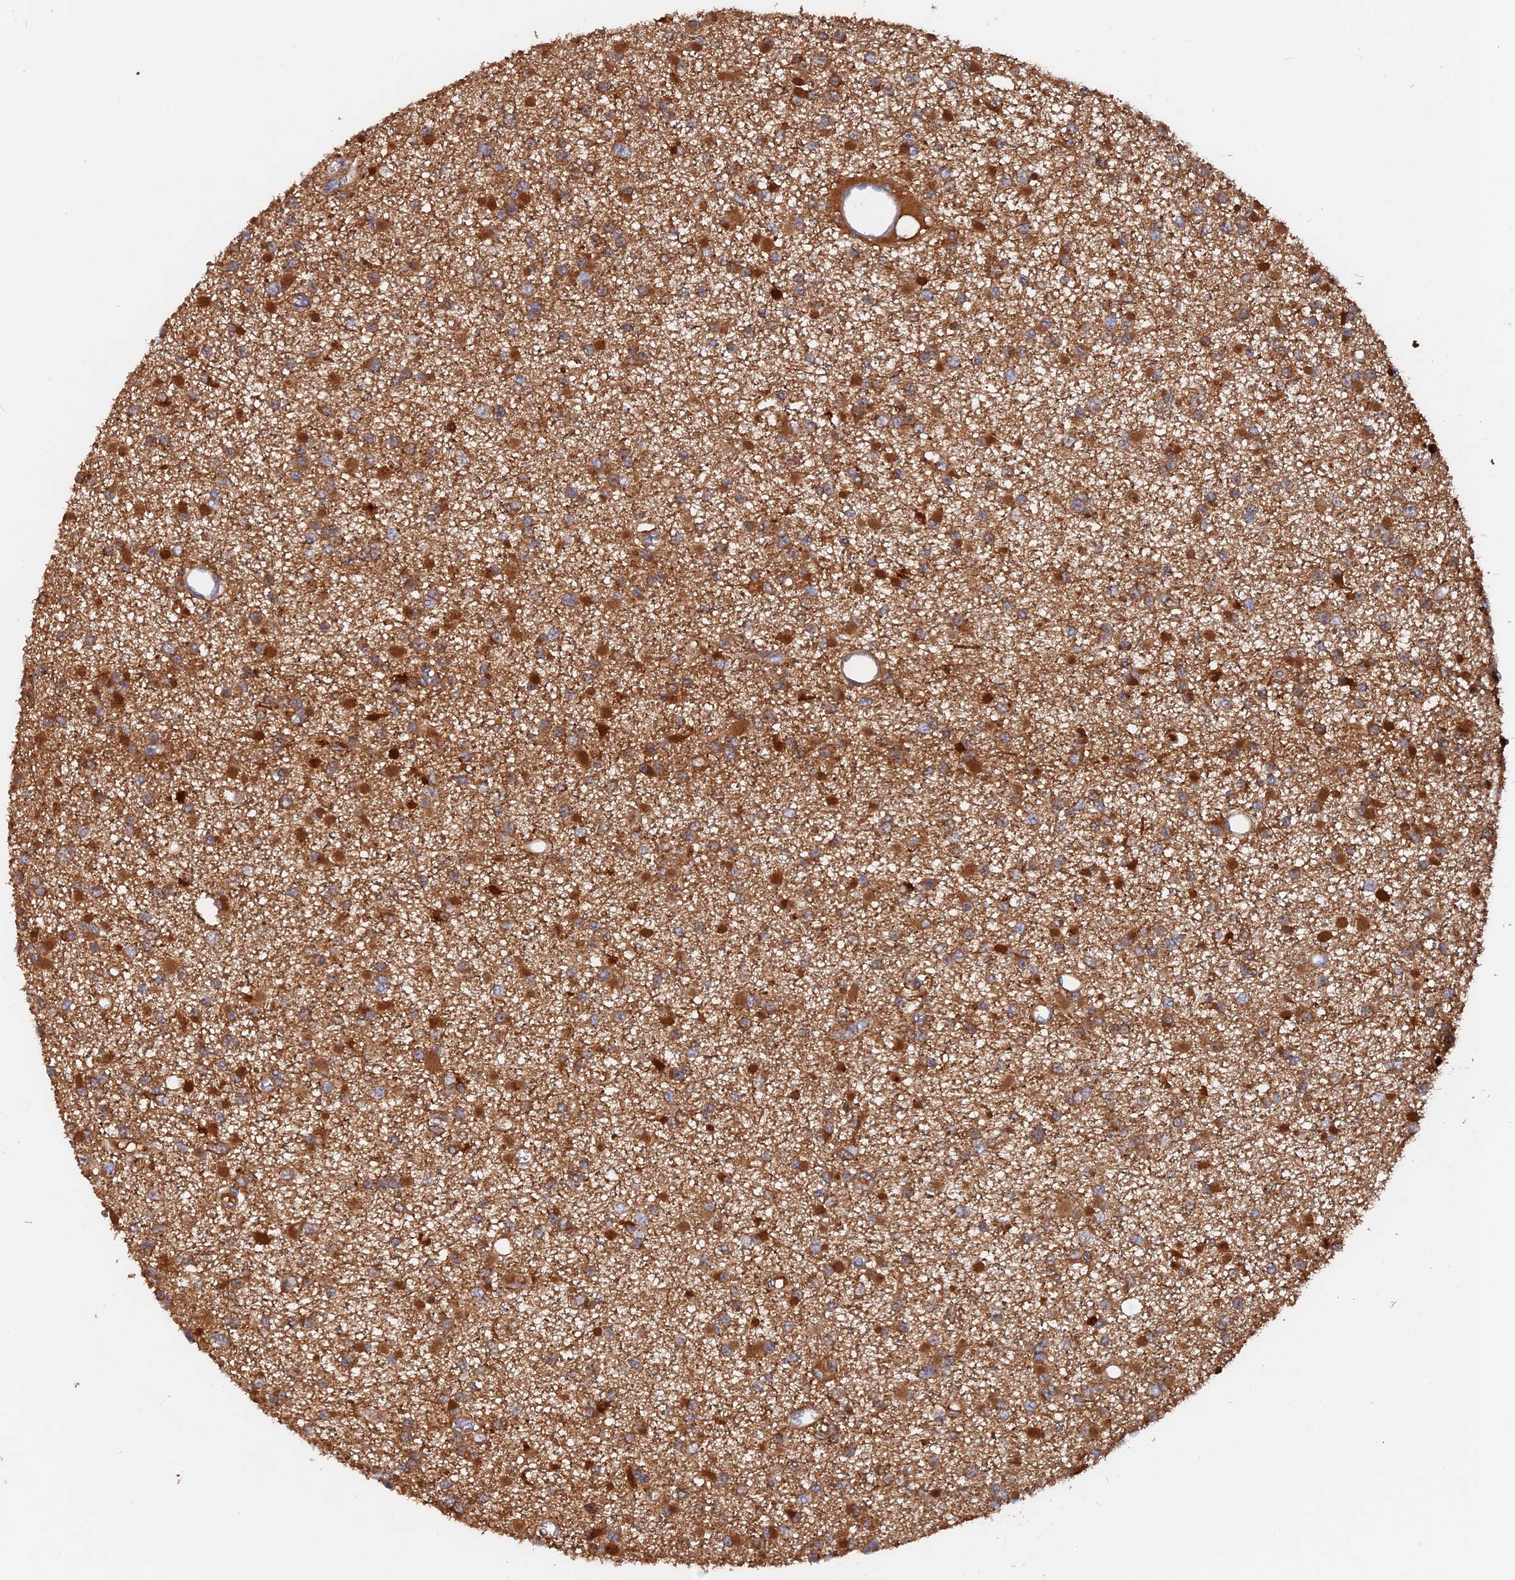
{"staining": {"intensity": "strong", "quantity": ">75%", "location": "cytoplasmic/membranous"}, "tissue": "glioma", "cell_type": "Tumor cells", "image_type": "cancer", "snomed": [{"axis": "morphology", "description": "Glioma, malignant, Low grade"}, {"axis": "topography", "description": "Brain"}], "caption": "Protein analysis of glioma tissue exhibits strong cytoplasmic/membranous expression in approximately >75% of tumor cells.", "gene": "BLVRA", "patient": {"sex": "female", "age": 22}}